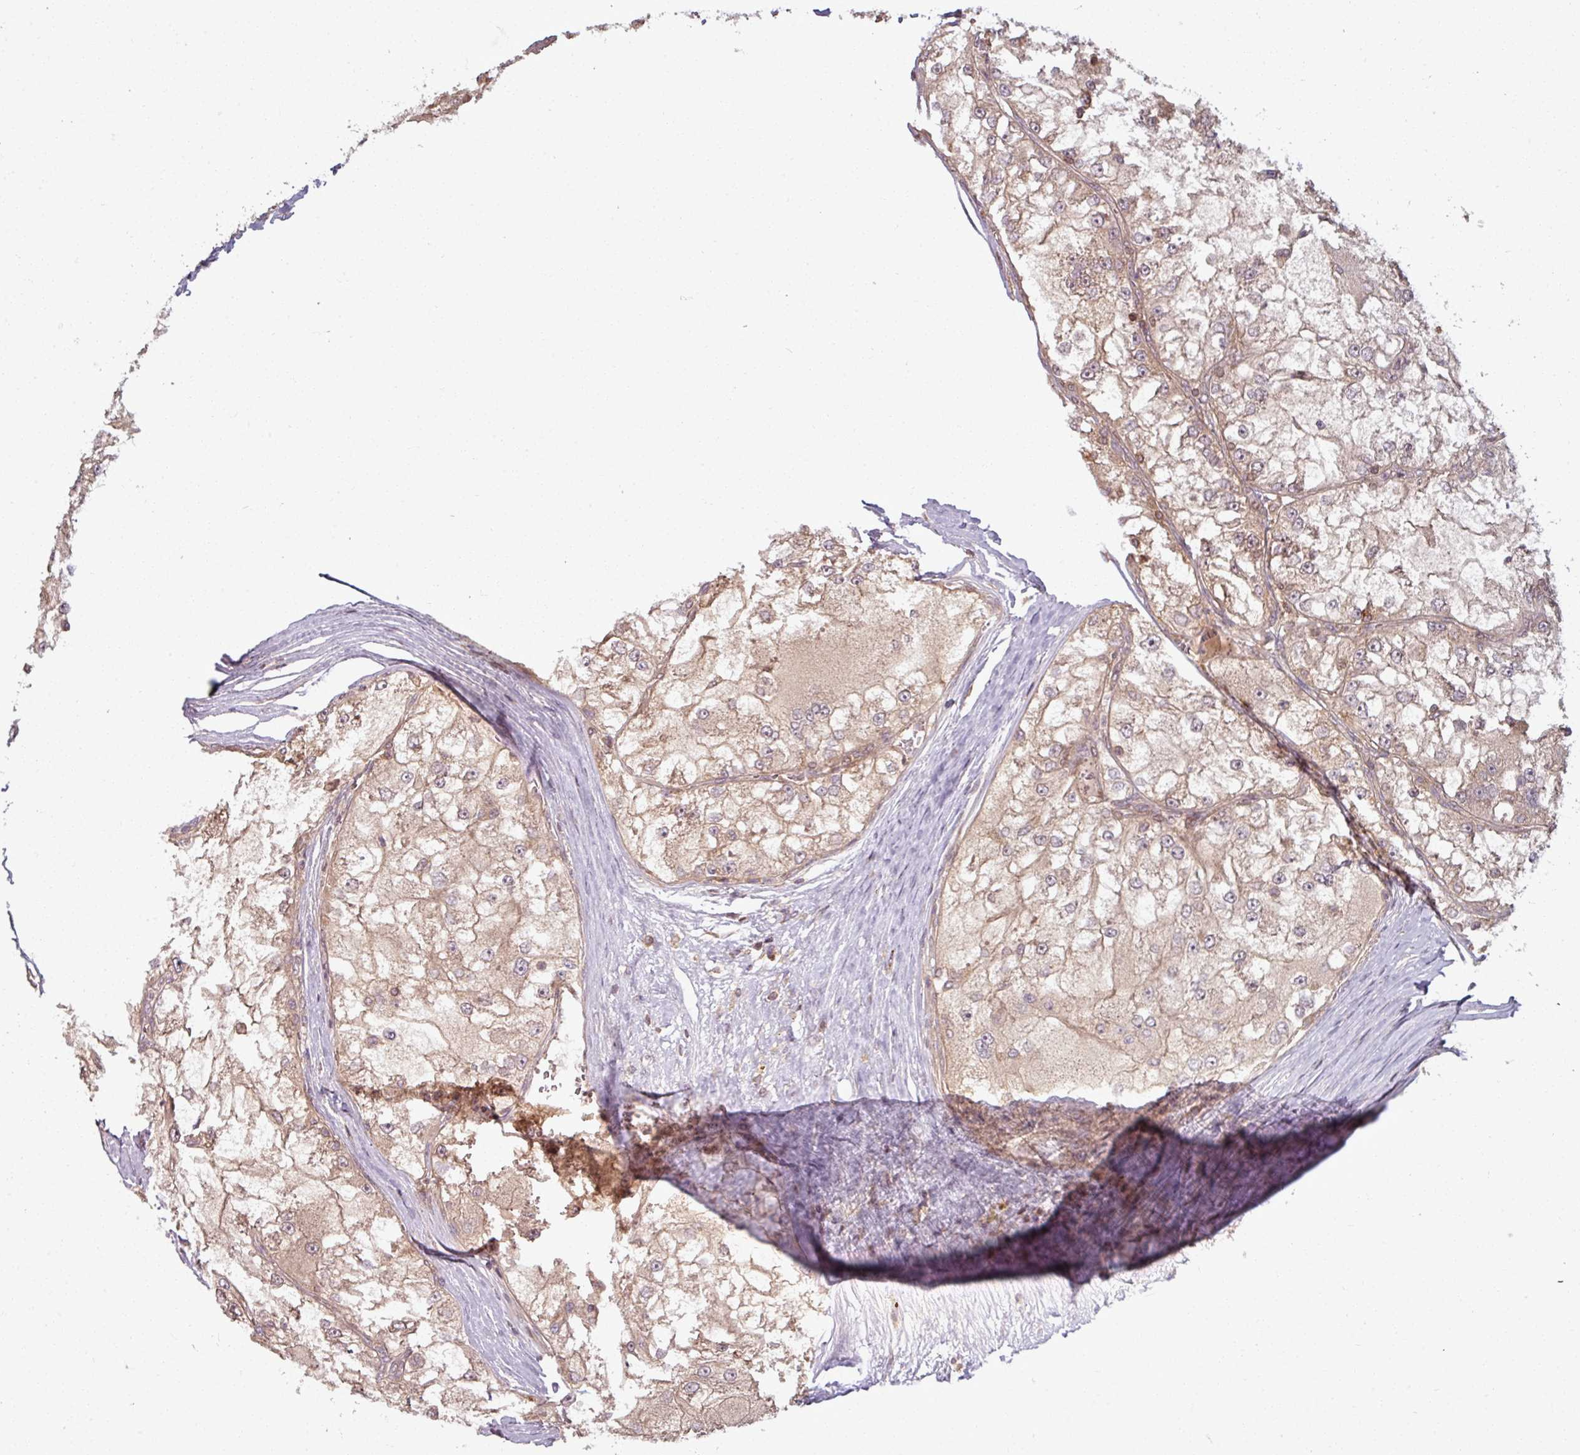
{"staining": {"intensity": "weak", "quantity": "25%-75%", "location": "cytoplasmic/membranous"}, "tissue": "renal cancer", "cell_type": "Tumor cells", "image_type": "cancer", "snomed": [{"axis": "morphology", "description": "Adenocarcinoma, NOS"}, {"axis": "topography", "description": "Kidney"}], "caption": "Human renal adenocarcinoma stained with a protein marker demonstrates weak staining in tumor cells.", "gene": "TUSC3", "patient": {"sex": "female", "age": 72}}